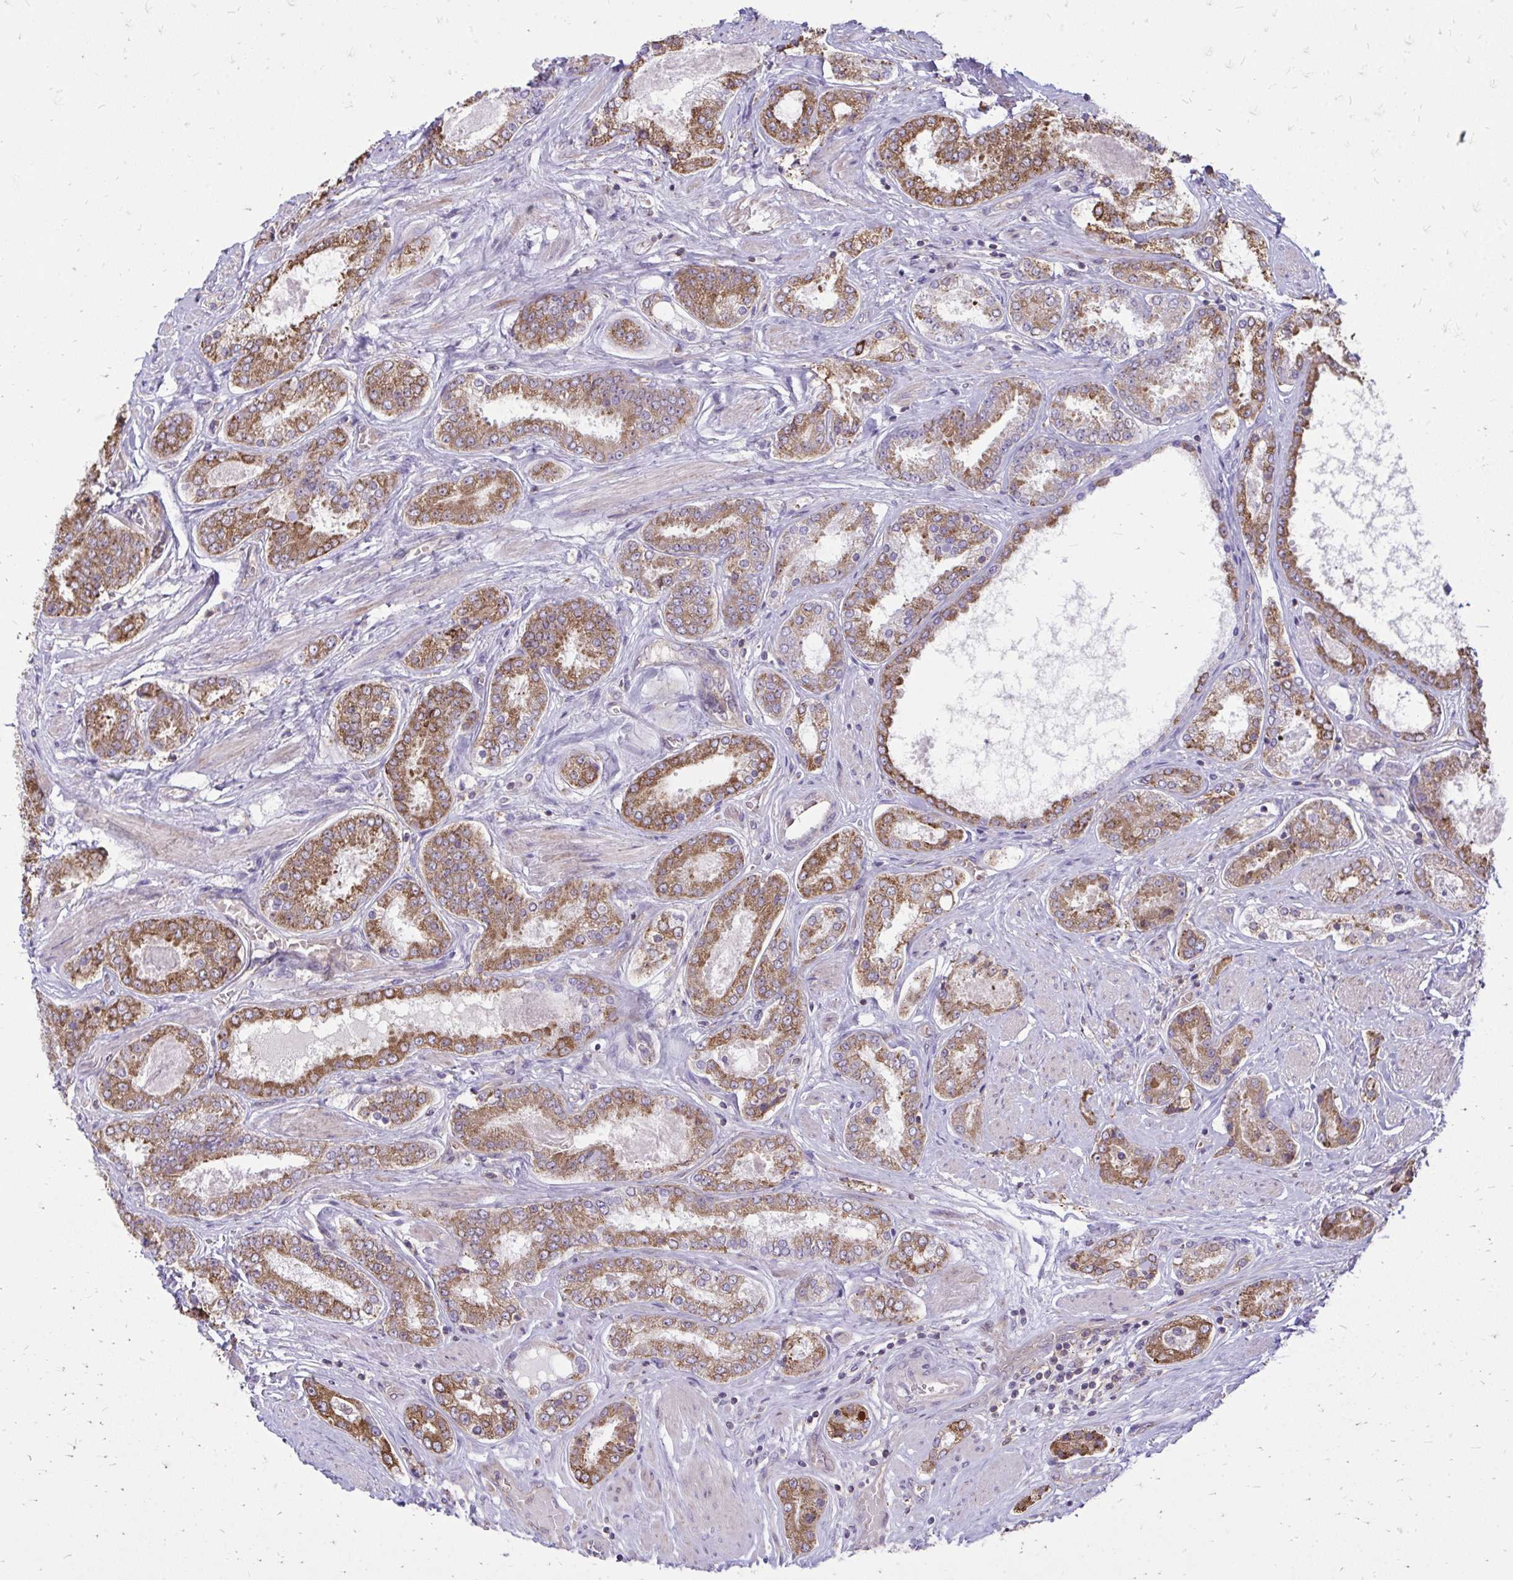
{"staining": {"intensity": "moderate", "quantity": ">75%", "location": "cytoplasmic/membranous"}, "tissue": "prostate cancer", "cell_type": "Tumor cells", "image_type": "cancer", "snomed": [{"axis": "morphology", "description": "Adenocarcinoma, High grade"}, {"axis": "topography", "description": "Prostate"}], "caption": "The micrograph demonstrates staining of prostate cancer (high-grade adenocarcinoma), revealing moderate cytoplasmic/membranous protein expression (brown color) within tumor cells.", "gene": "ASAP1", "patient": {"sex": "male", "age": 63}}